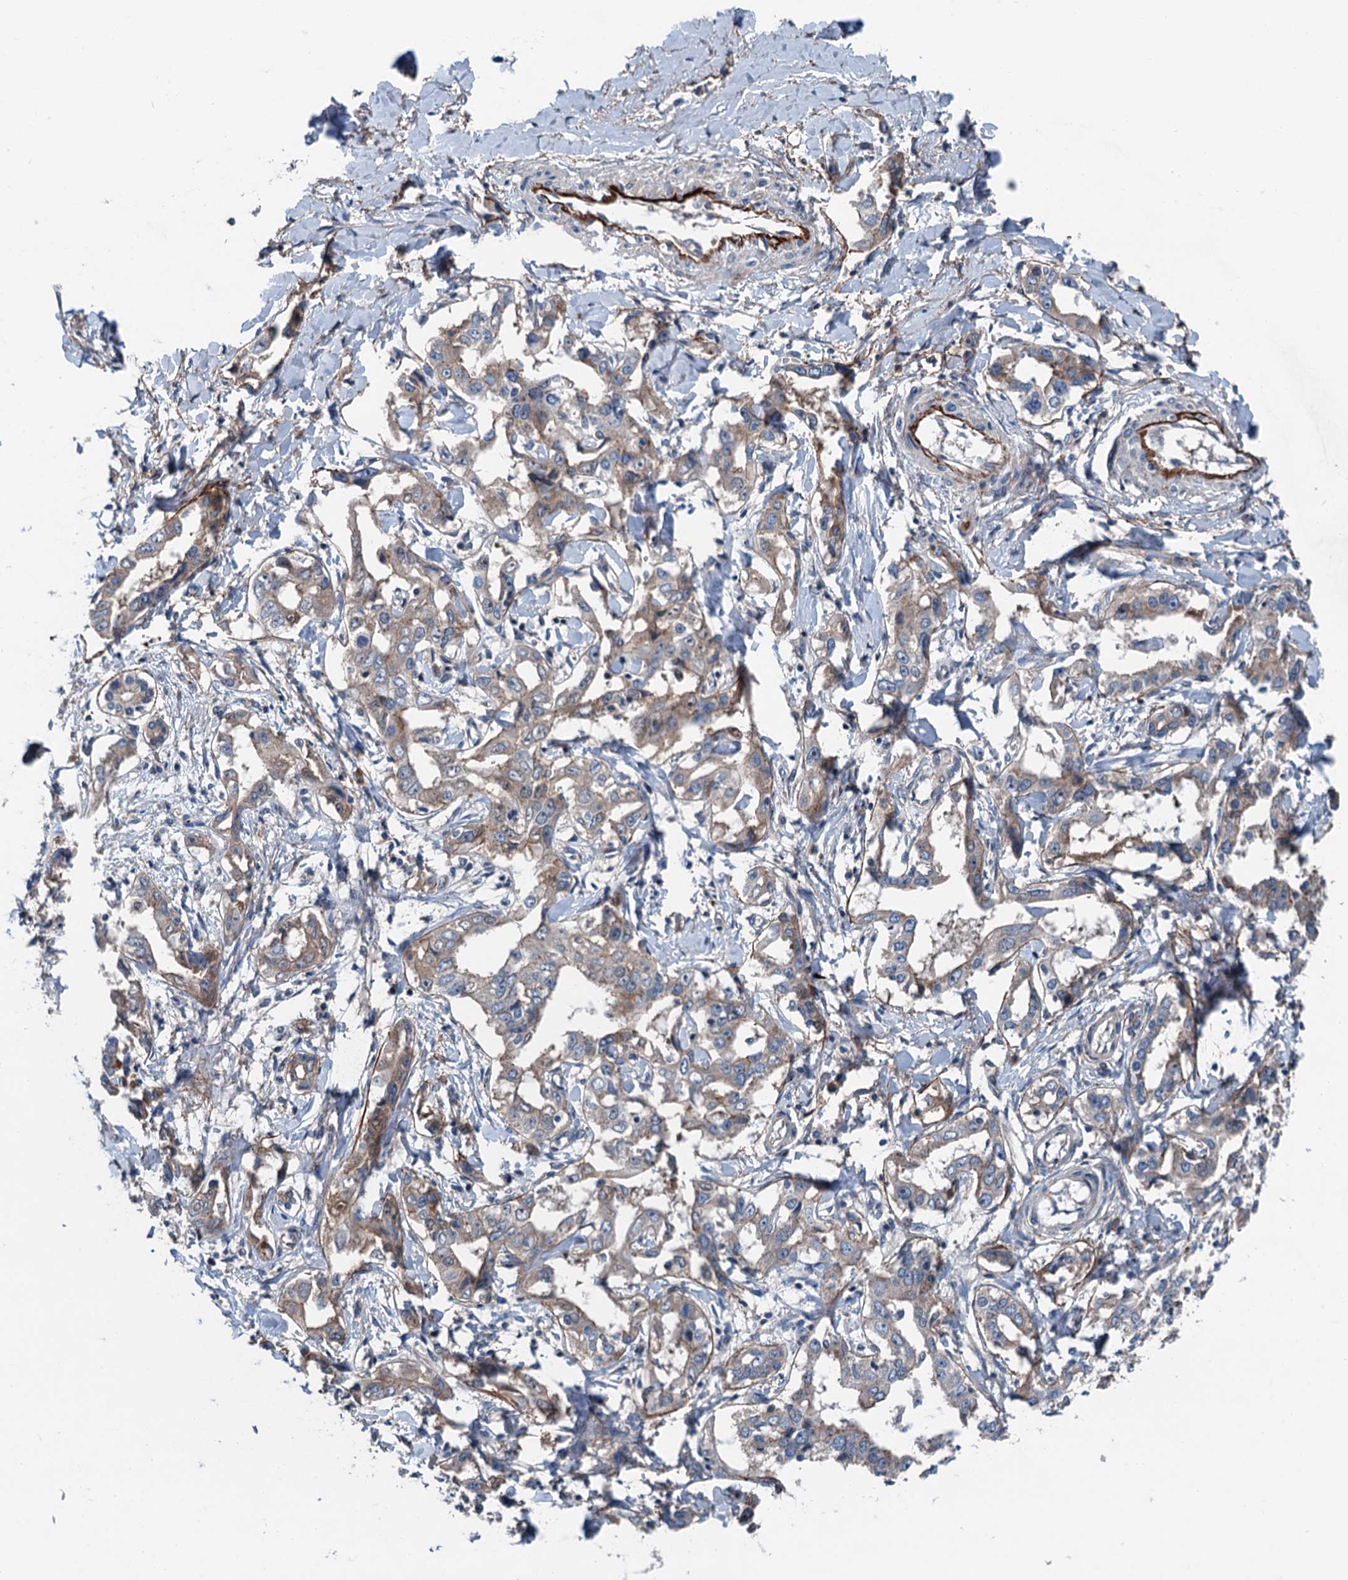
{"staining": {"intensity": "weak", "quantity": ">75%", "location": "cytoplasmic/membranous"}, "tissue": "liver cancer", "cell_type": "Tumor cells", "image_type": "cancer", "snomed": [{"axis": "morphology", "description": "Cholangiocarcinoma"}, {"axis": "topography", "description": "Liver"}], "caption": "Immunohistochemistry (IHC) (DAB) staining of human liver cancer demonstrates weak cytoplasmic/membranous protein expression in approximately >75% of tumor cells.", "gene": "SLC2A10", "patient": {"sex": "male", "age": 59}}